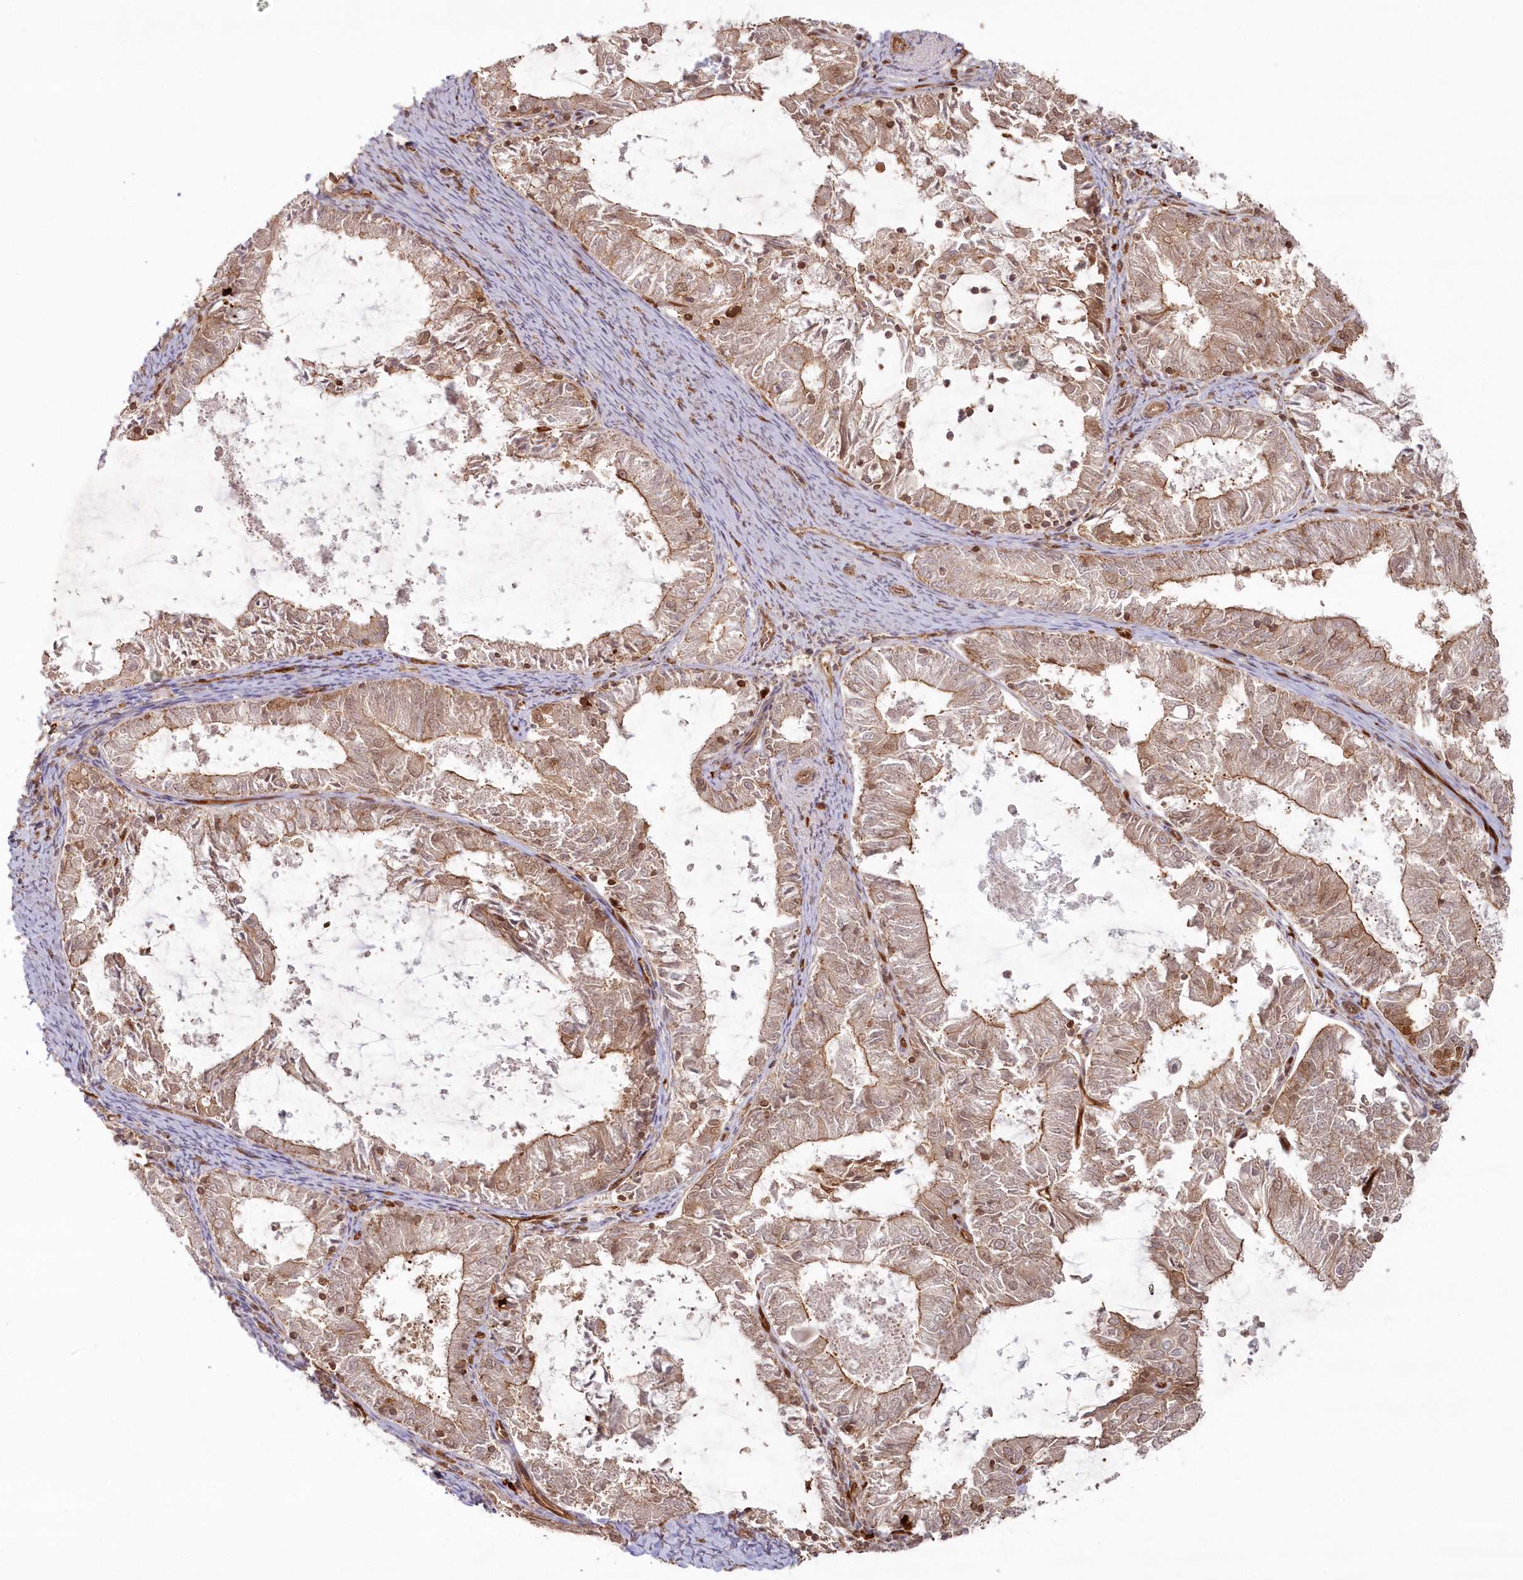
{"staining": {"intensity": "moderate", "quantity": ">75%", "location": "cytoplasmic/membranous"}, "tissue": "endometrial cancer", "cell_type": "Tumor cells", "image_type": "cancer", "snomed": [{"axis": "morphology", "description": "Adenocarcinoma, NOS"}, {"axis": "topography", "description": "Endometrium"}], "caption": "Immunohistochemical staining of endometrial cancer demonstrates moderate cytoplasmic/membranous protein staining in about >75% of tumor cells.", "gene": "RGCC", "patient": {"sex": "female", "age": 57}}